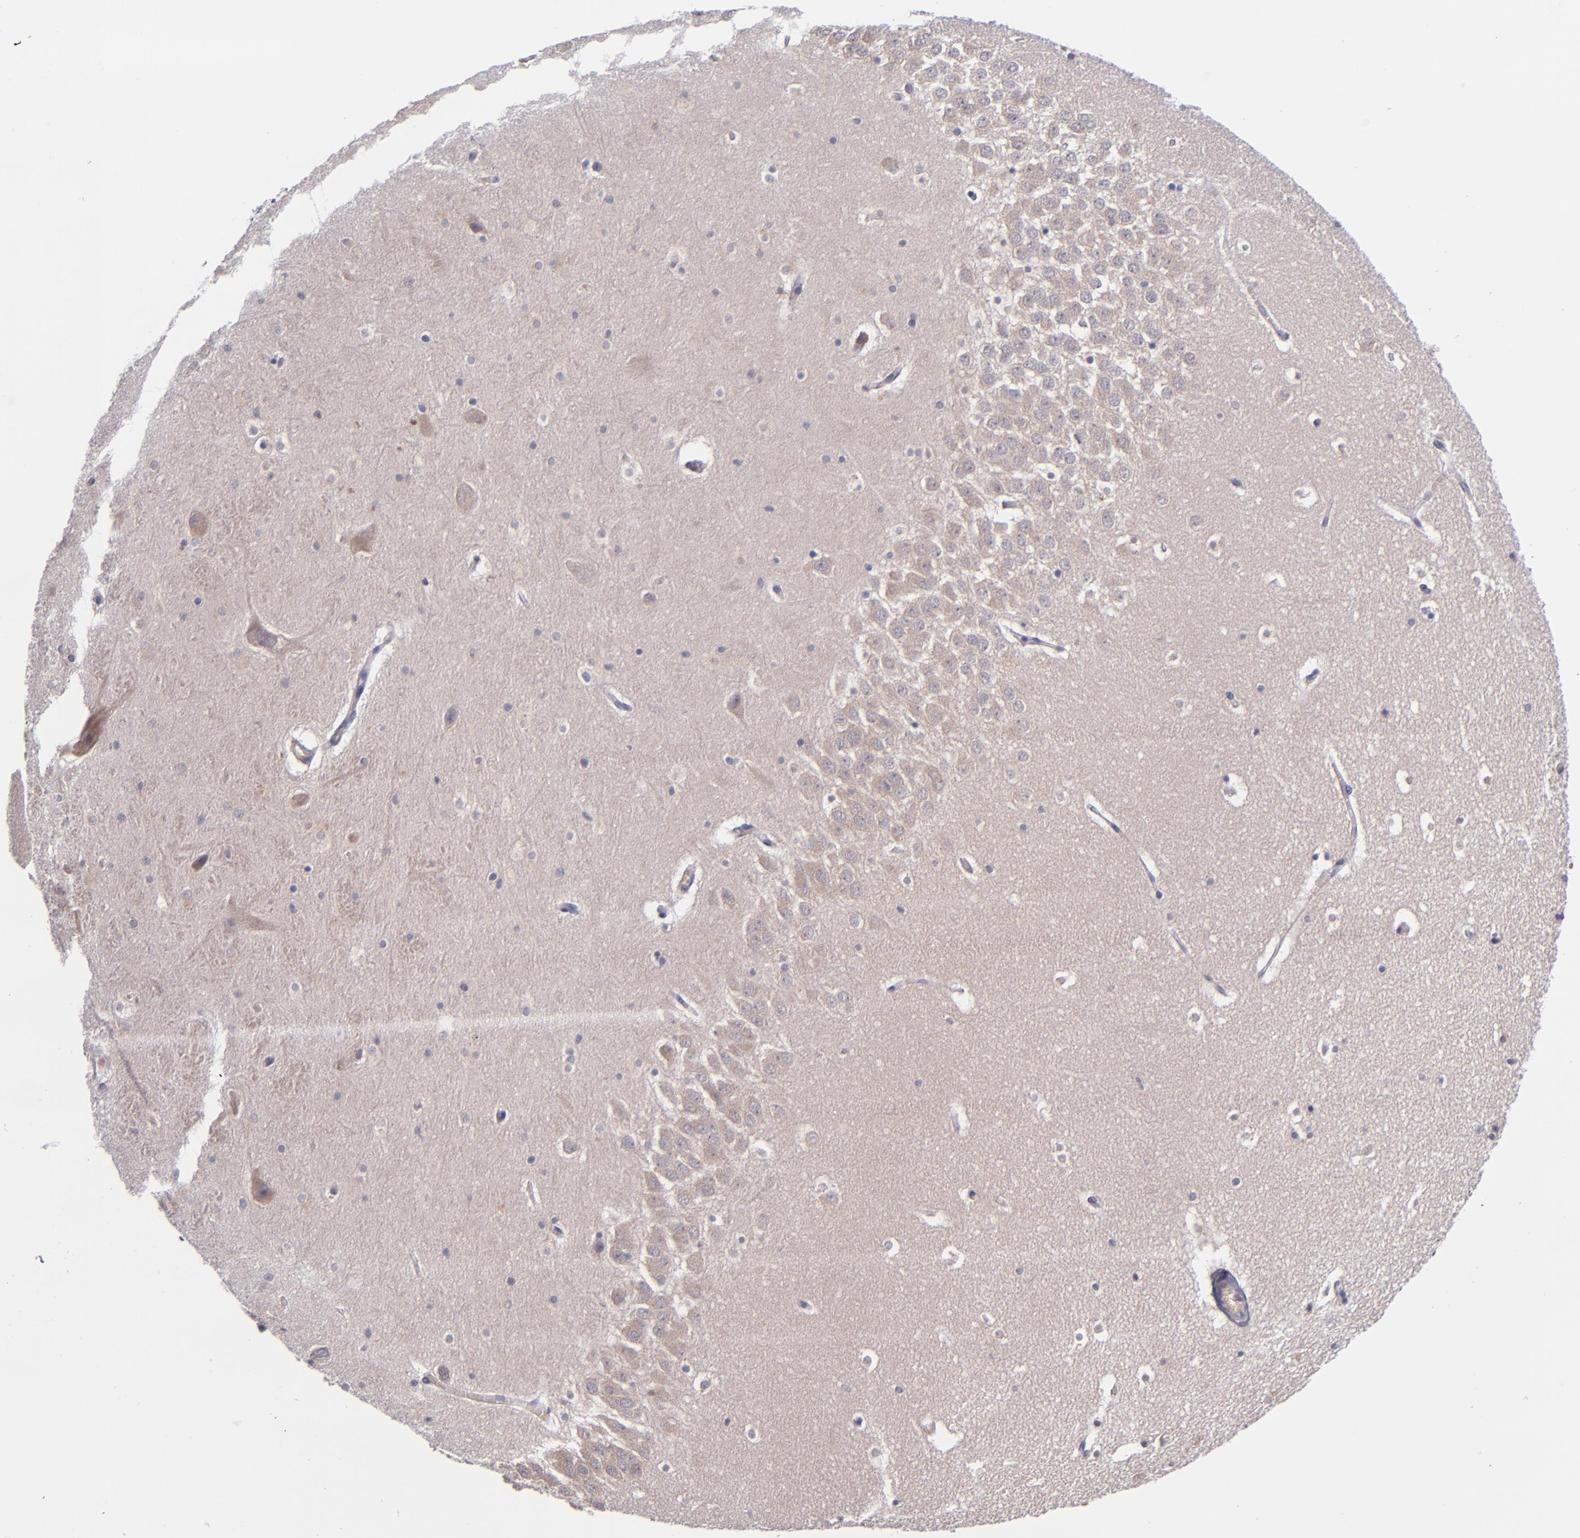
{"staining": {"intensity": "negative", "quantity": "none", "location": "none"}, "tissue": "hippocampus", "cell_type": "Glial cells", "image_type": "normal", "snomed": [{"axis": "morphology", "description": "Normal tissue, NOS"}, {"axis": "topography", "description": "Hippocampus"}], "caption": "There is no significant positivity in glial cells of hippocampus.", "gene": "TSC2", "patient": {"sex": "male", "age": 45}}